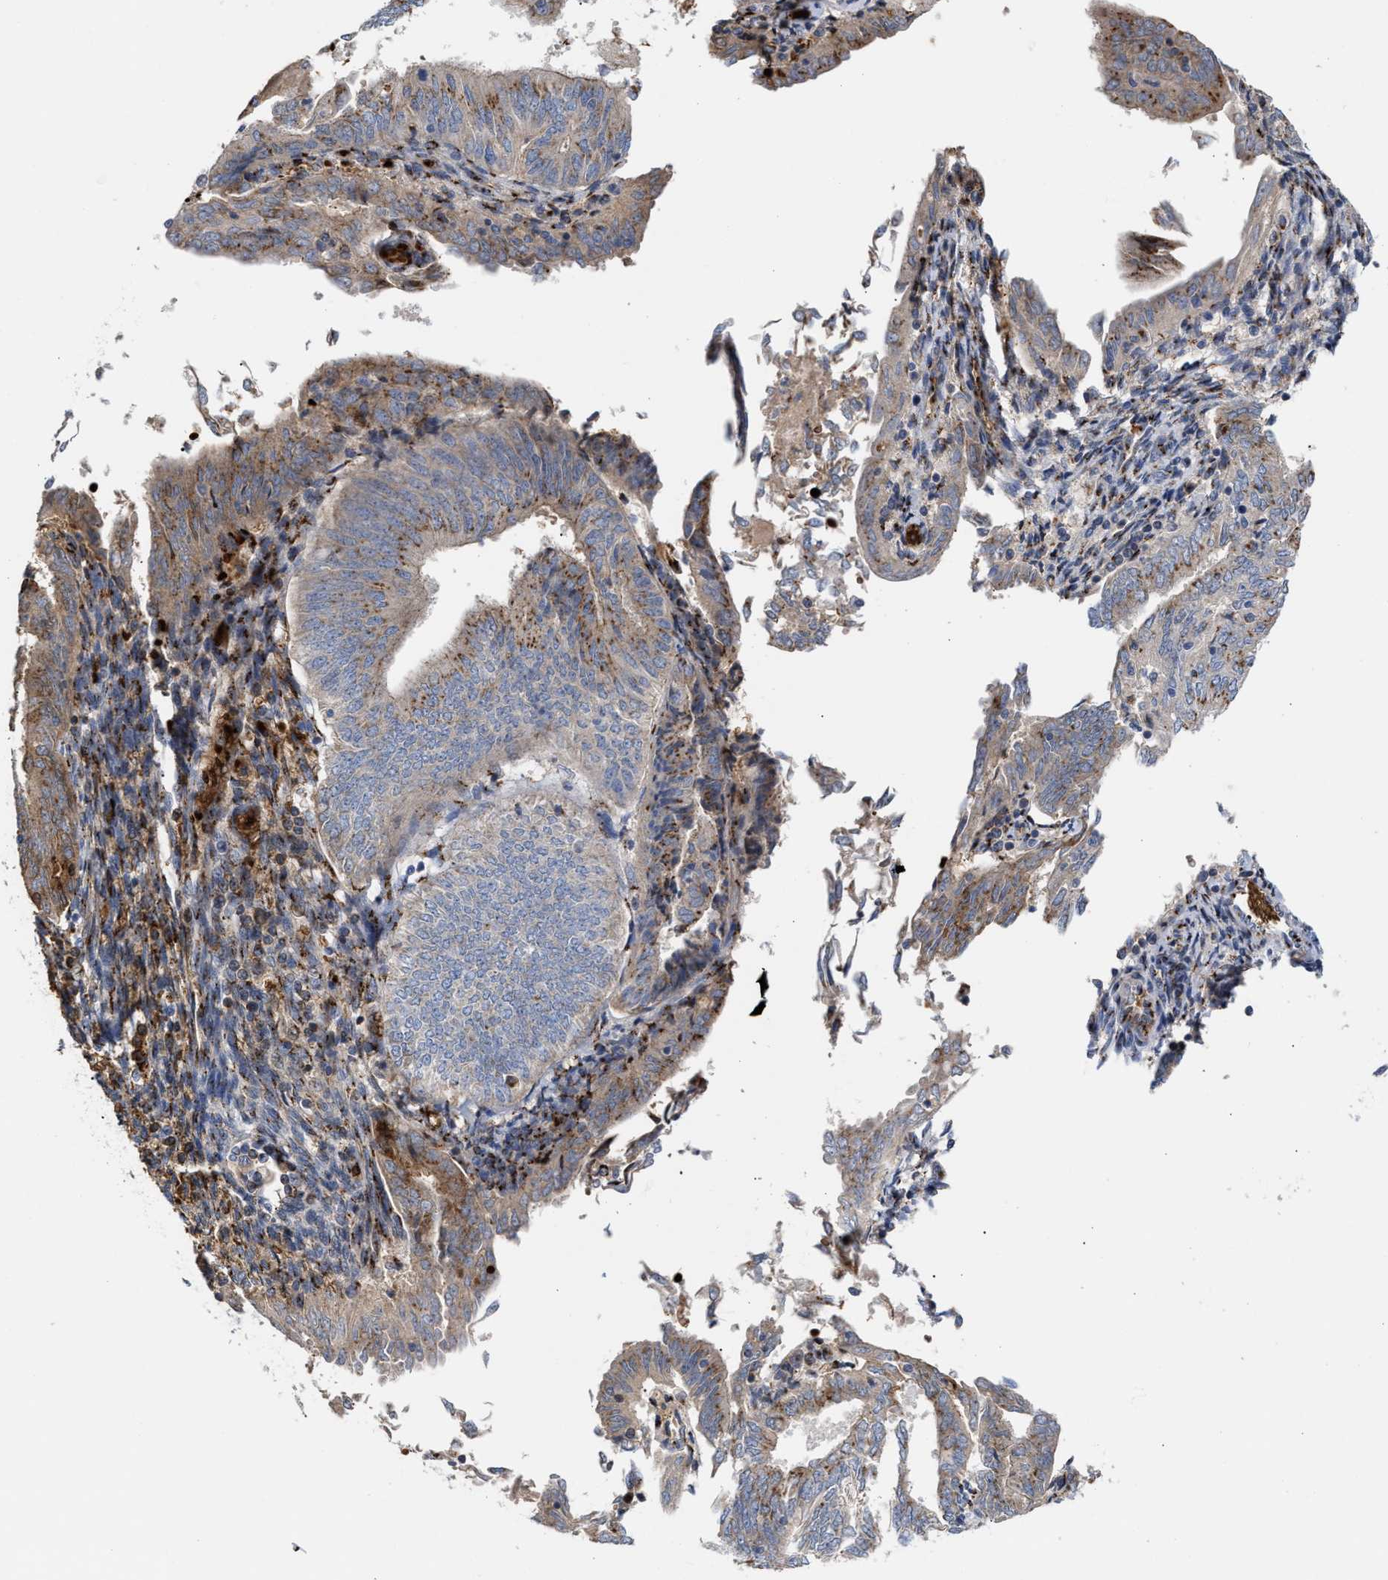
{"staining": {"intensity": "strong", "quantity": "25%-75%", "location": "cytoplasmic/membranous"}, "tissue": "endometrial cancer", "cell_type": "Tumor cells", "image_type": "cancer", "snomed": [{"axis": "morphology", "description": "Adenocarcinoma, NOS"}, {"axis": "topography", "description": "Endometrium"}], "caption": "Protein expression analysis of endometrial cancer displays strong cytoplasmic/membranous positivity in about 25%-75% of tumor cells.", "gene": "CCL2", "patient": {"sex": "female", "age": 58}}